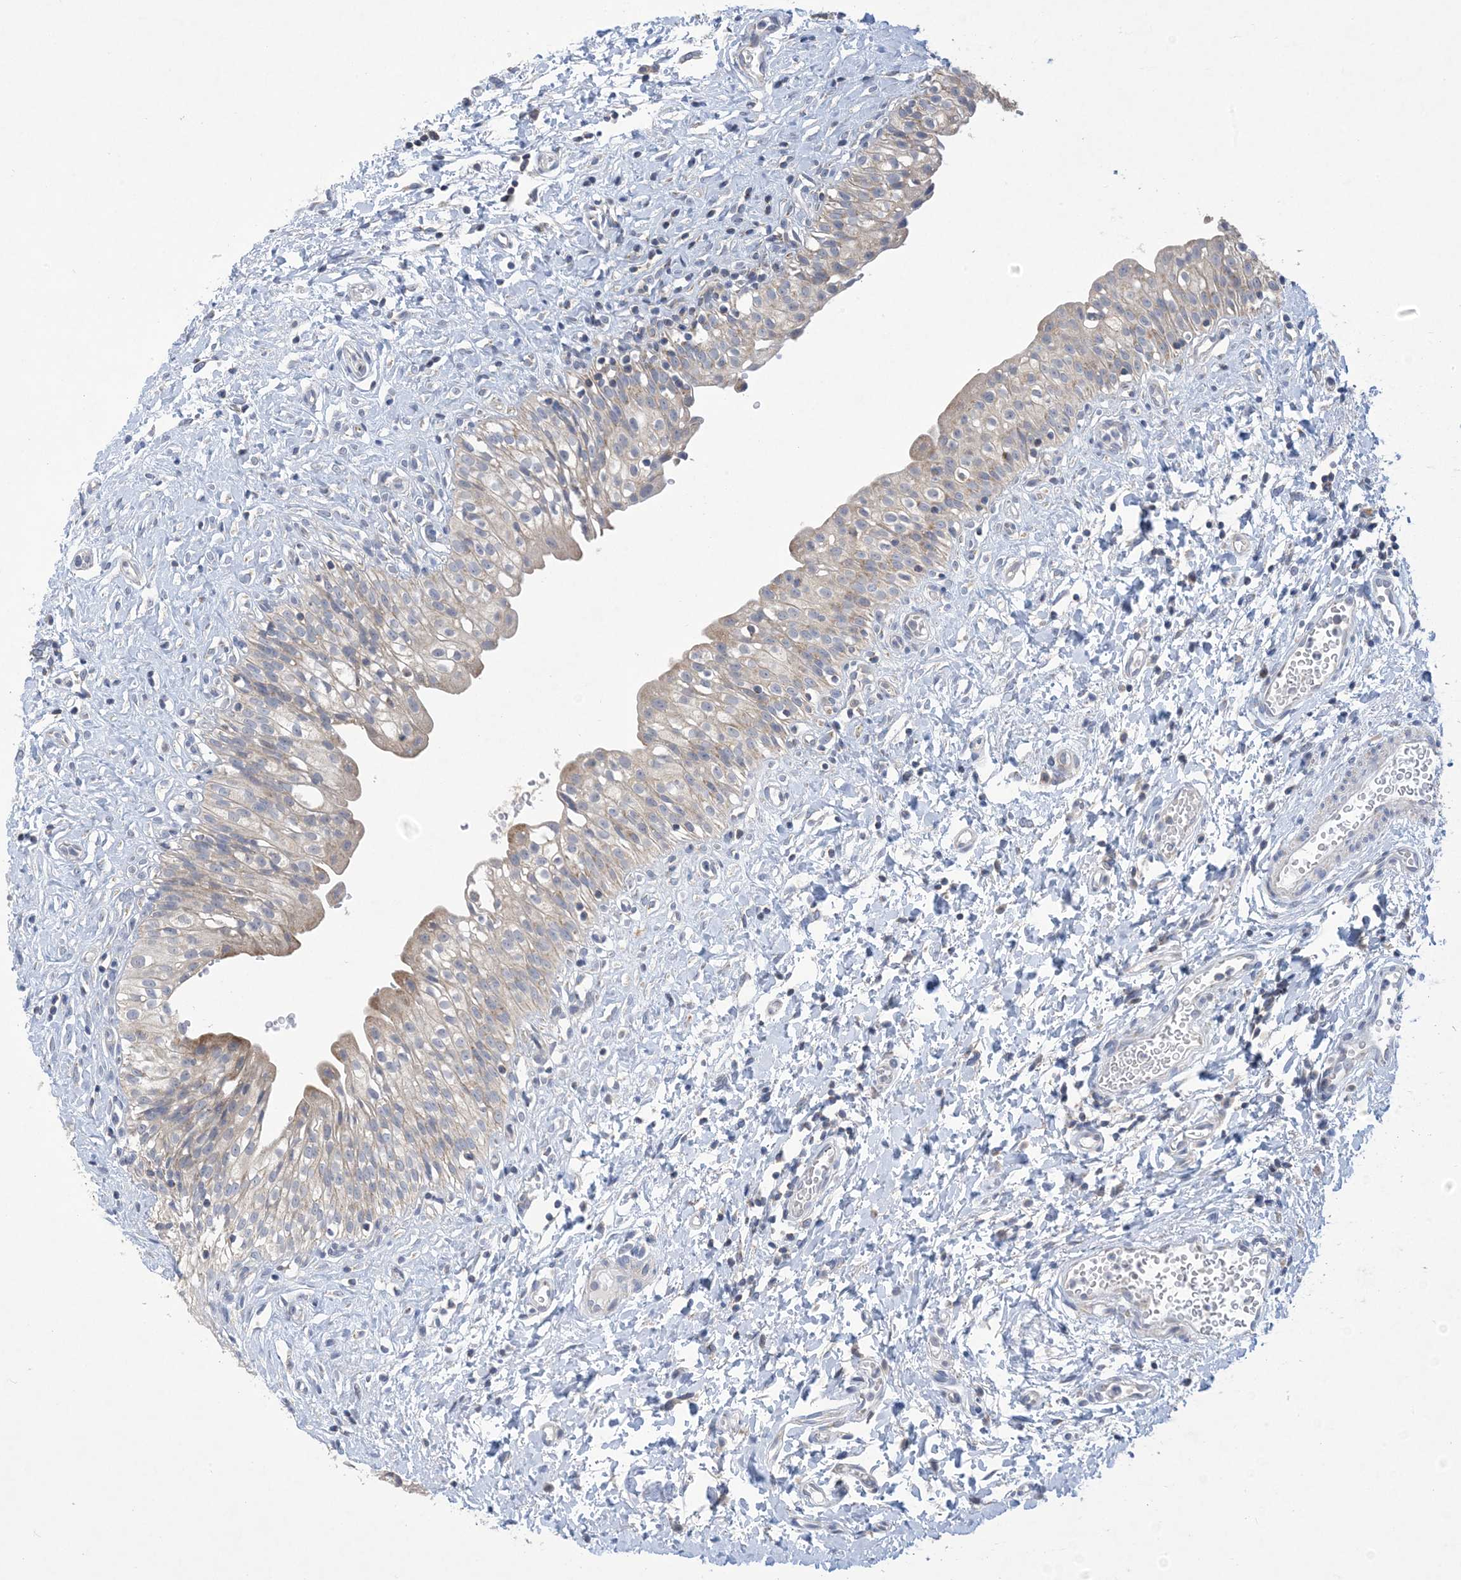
{"staining": {"intensity": "weak", "quantity": "25%-75%", "location": "cytoplasmic/membranous"}, "tissue": "urinary bladder", "cell_type": "Urothelial cells", "image_type": "normal", "snomed": [{"axis": "morphology", "description": "Normal tissue, NOS"}, {"axis": "topography", "description": "Urinary bladder"}], "caption": "Protein expression analysis of unremarkable human urinary bladder reveals weak cytoplasmic/membranous positivity in about 25%-75% of urothelial cells.", "gene": "CLEC16A", "patient": {"sex": "male", "age": 51}}